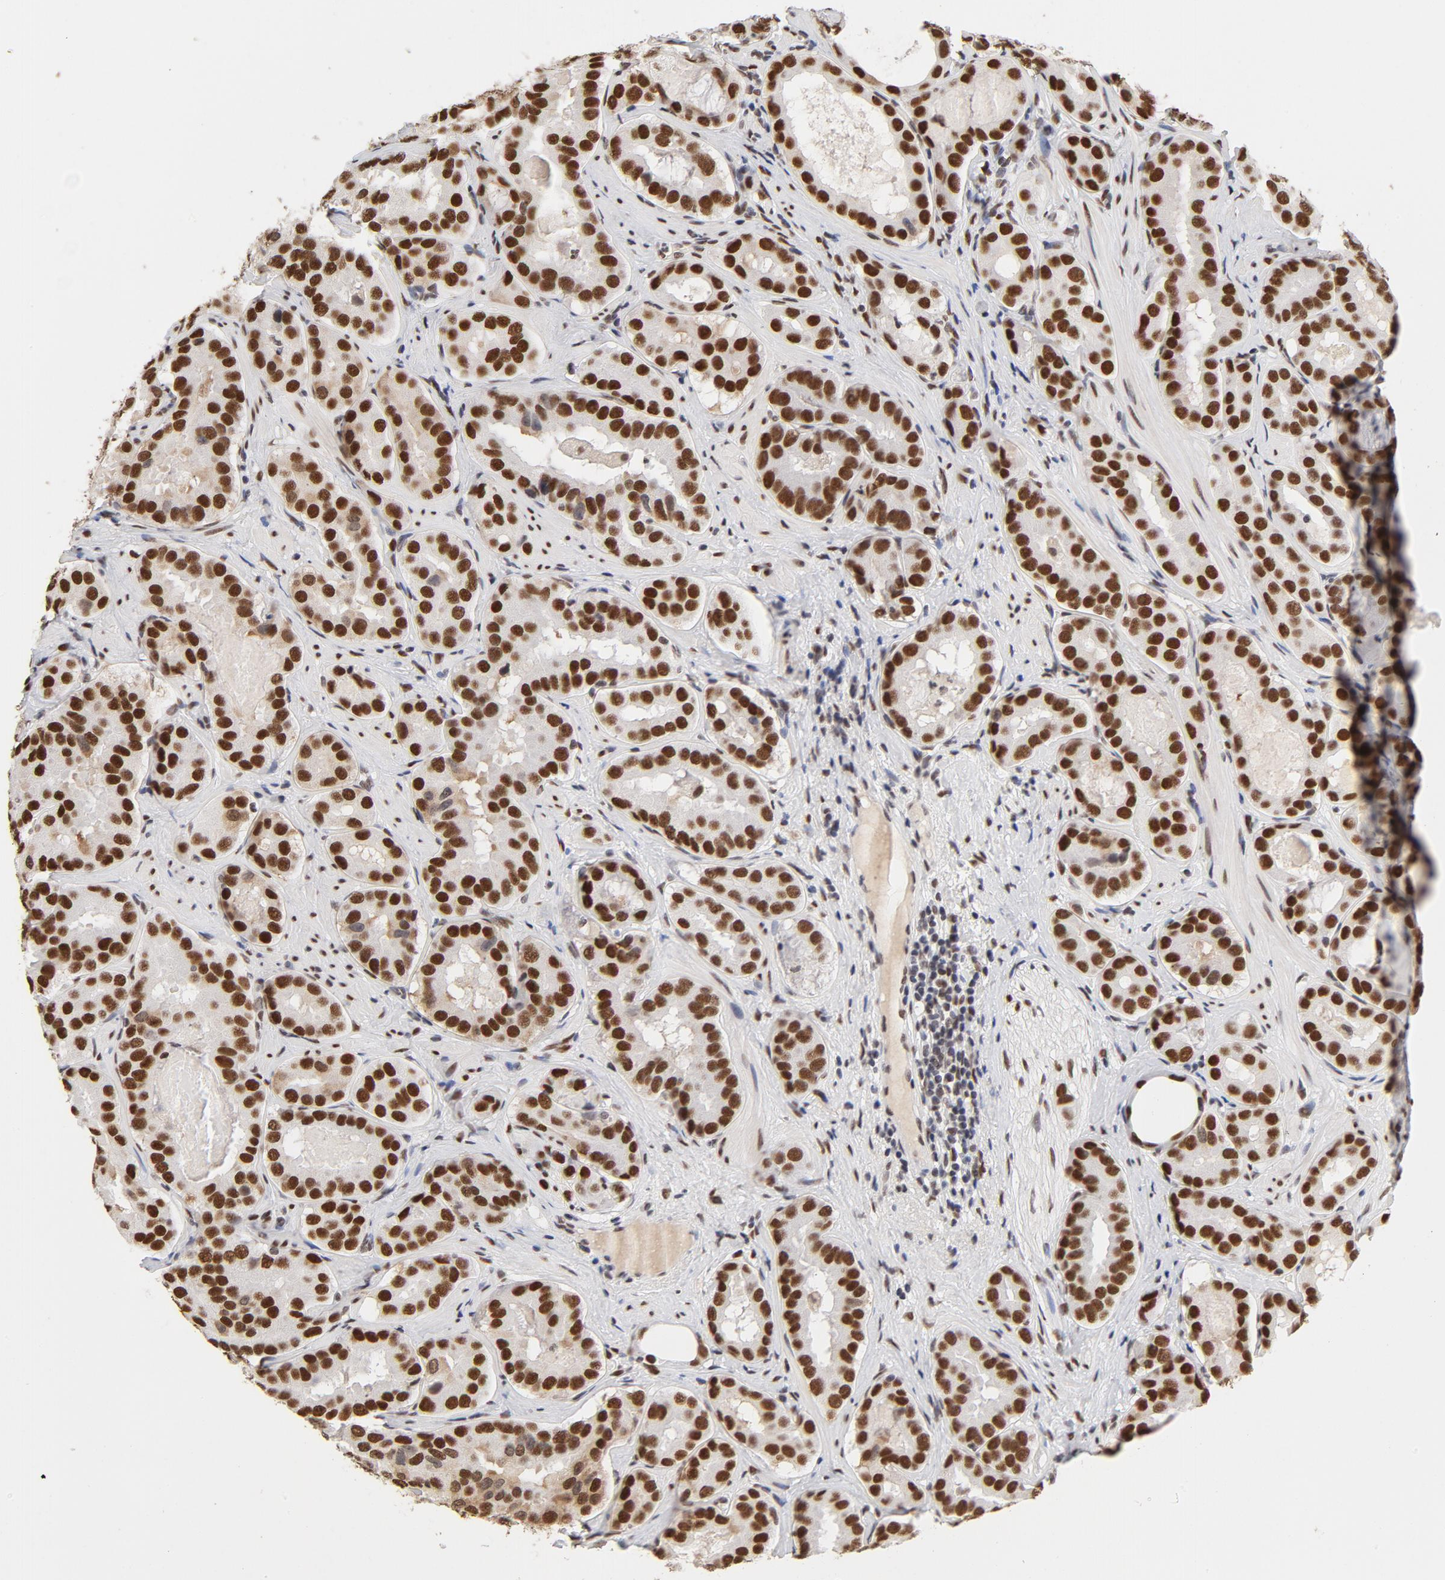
{"staining": {"intensity": "strong", "quantity": ">75%", "location": "nuclear"}, "tissue": "prostate cancer", "cell_type": "Tumor cells", "image_type": "cancer", "snomed": [{"axis": "morphology", "description": "Adenocarcinoma, Low grade"}, {"axis": "topography", "description": "Prostate"}], "caption": "A photomicrograph of human prostate cancer (adenocarcinoma (low-grade)) stained for a protein demonstrates strong nuclear brown staining in tumor cells.", "gene": "TP53BP1", "patient": {"sex": "male", "age": 59}}